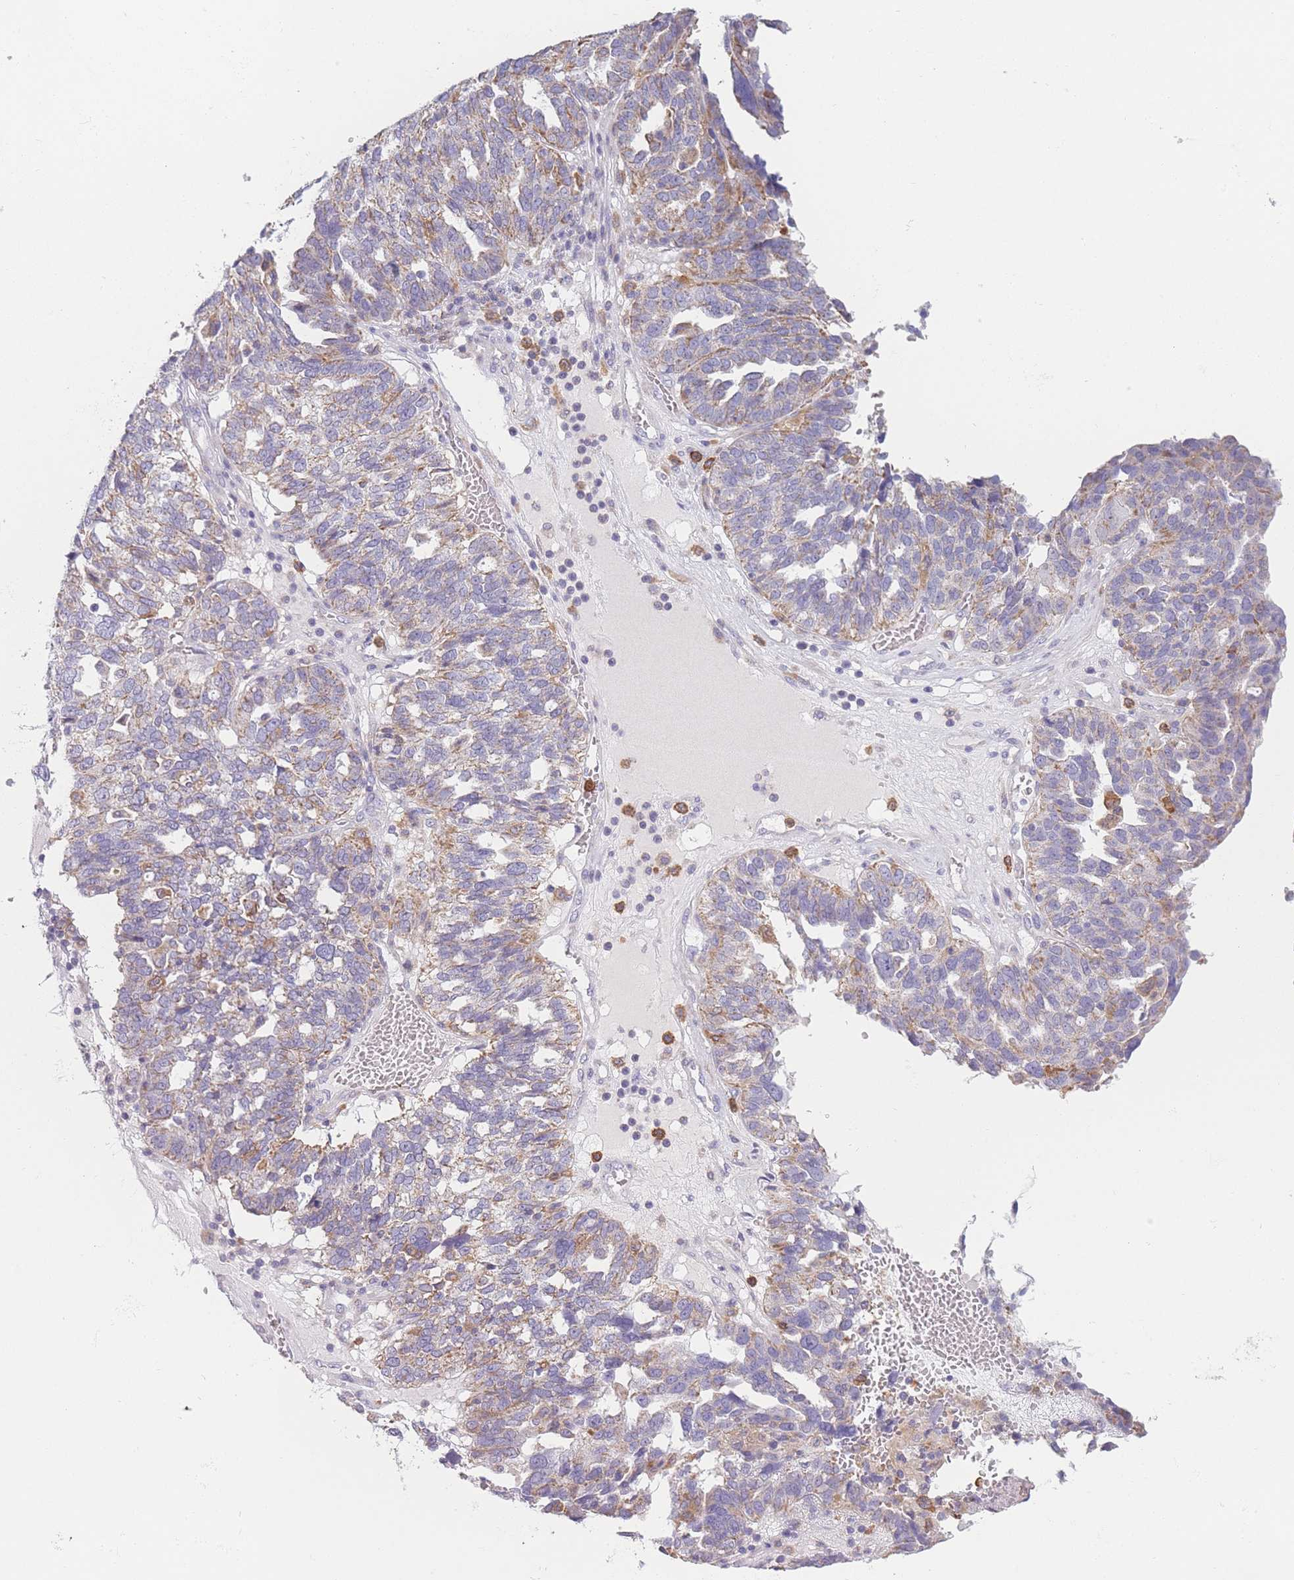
{"staining": {"intensity": "weak", "quantity": "25%-75%", "location": "cytoplasmic/membranous"}, "tissue": "ovarian cancer", "cell_type": "Tumor cells", "image_type": "cancer", "snomed": [{"axis": "morphology", "description": "Cystadenocarcinoma, serous, NOS"}, {"axis": "topography", "description": "Ovary"}], "caption": "Weak cytoplasmic/membranous staining for a protein is identified in about 25%-75% of tumor cells of ovarian cancer using immunohistochemistry.", "gene": "PRAM1", "patient": {"sex": "female", "age": 59}}